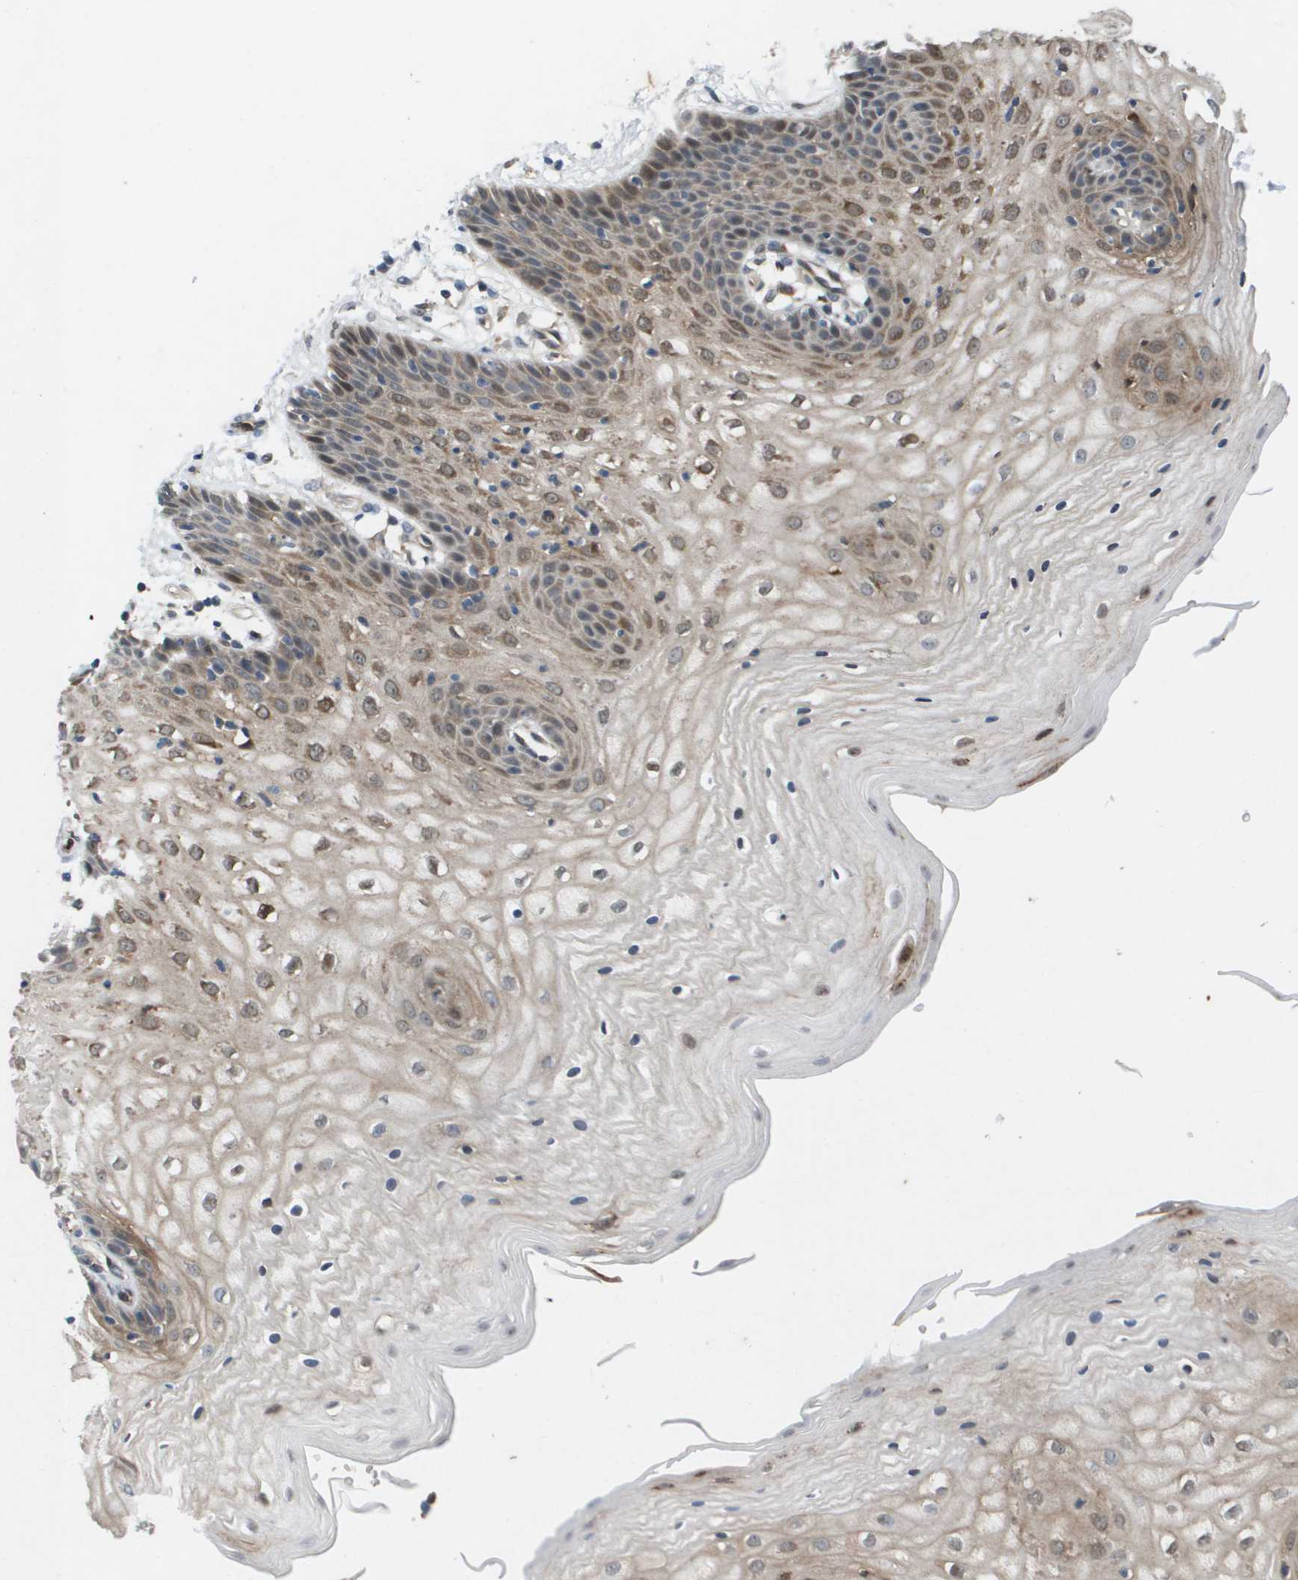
{"staining": {"intensity": "moderate", "quantity": "25%-75%", "location": "cytoplasmic/membranous"}, "tissue": "vagina", "cell_type": "Squamous epithelial cells", "image_type": "normal", "snomed": [{"axis": "morphology", "description": "Normal tissue, NOS"}, {"axis": "topography", "description": "Vagina"}], "caption": "A brown stain labels moderate cytoplasmic/membranous expression of a protein in squamous epithelial cells of normal vagina. The protein of interest is shown in brown color, while the nuclei are stained blue.", "gene": "PALD1", "patient": {"sex": "female", "age": 34}}